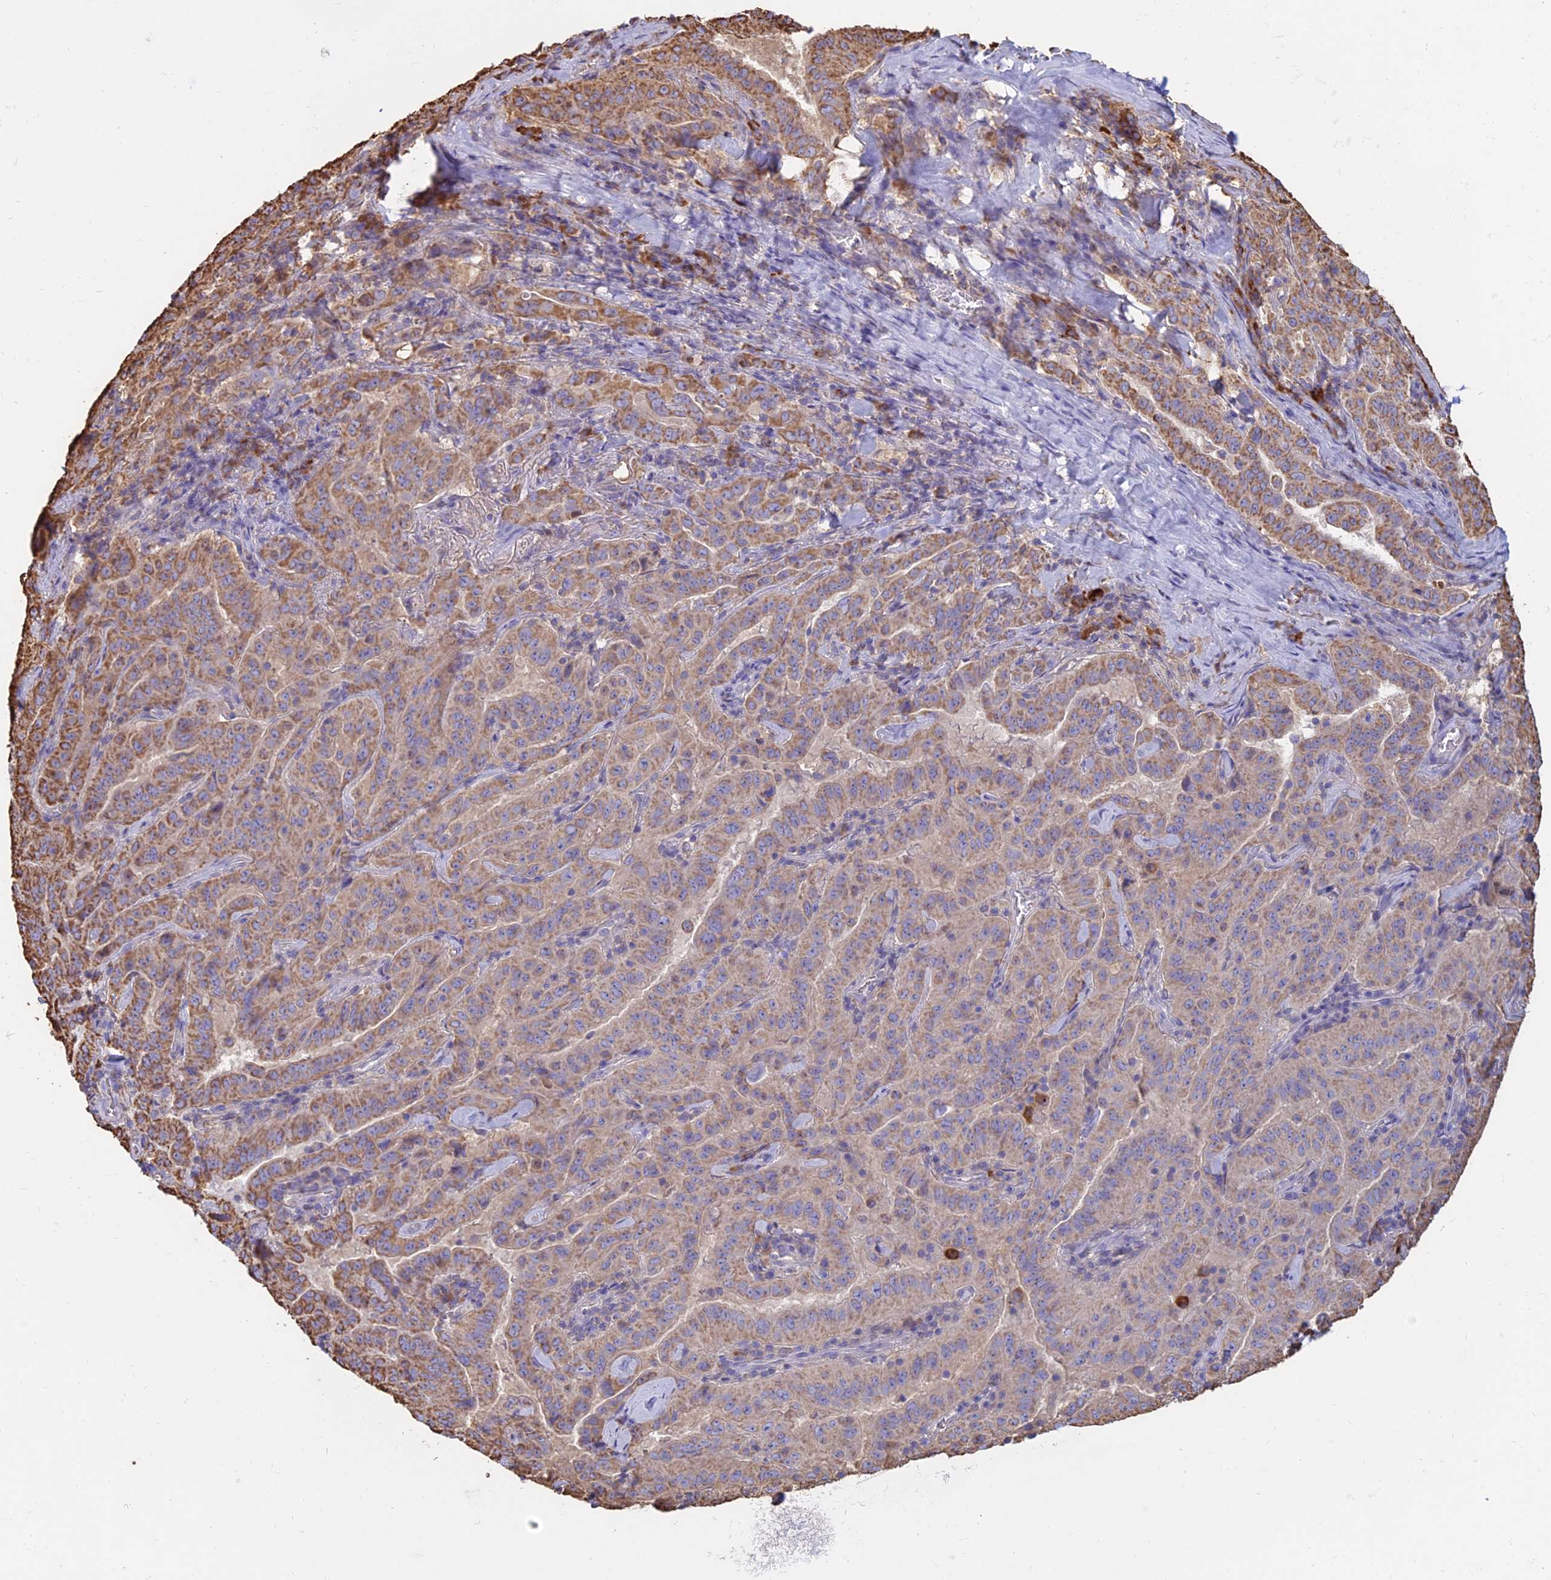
{"staining": {"intensity": "moderate", "quantity": ">75%", "location": "cytoplasmic/membranous"}, "tissue": "pancreatic cancer", "cell_type": "Tumor cells", "image_type": "cancer", "snomed": [{"axis": "morphology", "description": "Adenocarcinoma, NOS"}, {"axis": "topography", "description": "Pancreas"}], "caption": "Immunohistochemistry image of neoplastic tissue: adenocarcinoma (pancreatic) stained using immunohistochemistry reveals medium levels of moderate protein expression localized specifically in the cytoplasmic/membranous of tumor cells, appearing as a cytoplasmic/membranous brown color.", "gene": "OR2W3", "patient": {"sex": "male", "age": 63}}